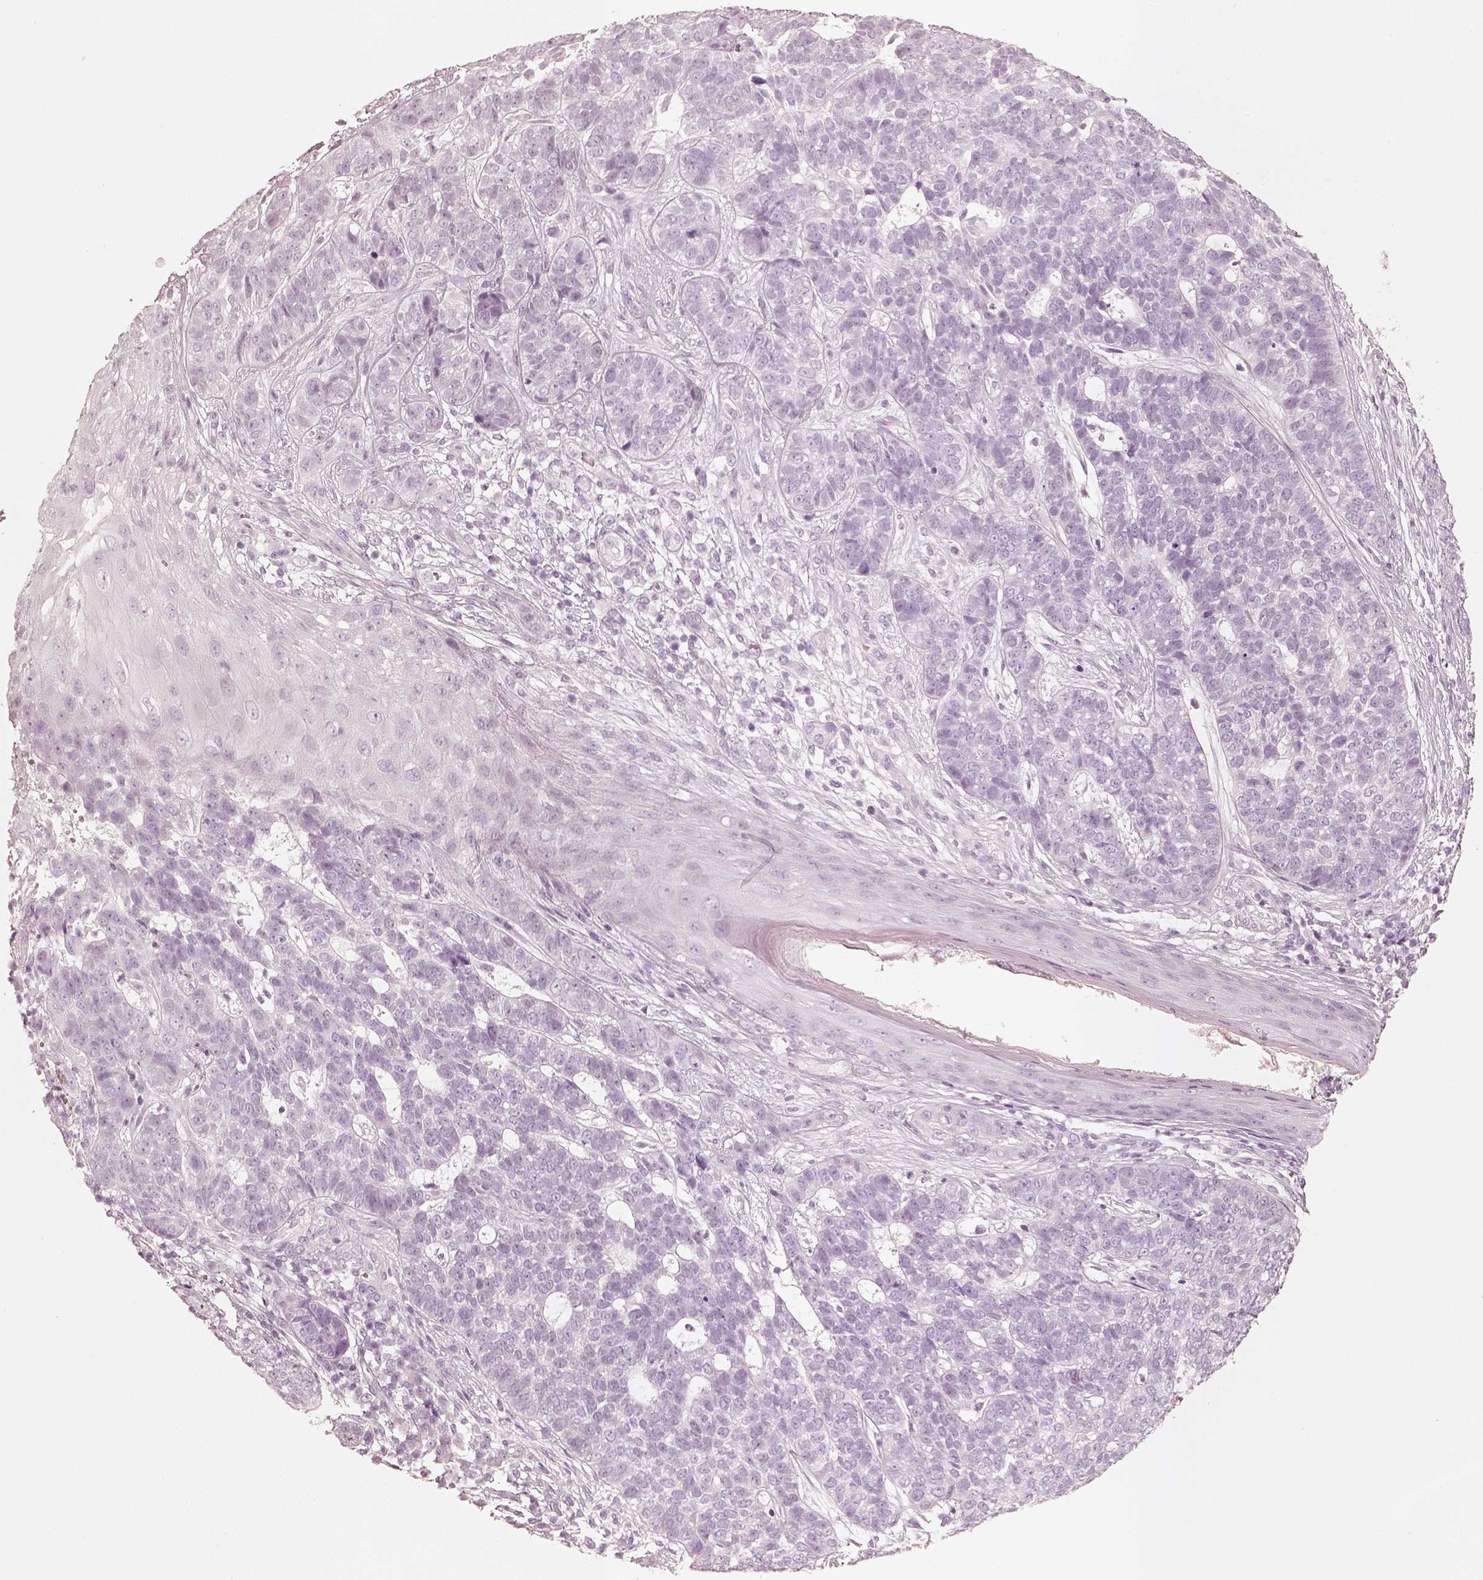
{"staining": {"intensity": "negative", "quantity": "none", "location": "none"}, "tissue": "skin cancer", "cell_type": "Tumor cells", "image_type": "cancer", "snomed": [{"axis": "morphology", "description": "Basal cell carcinoma"}, {"axis": "topography", "description": "Skin"}], "caption": "DAB immunohistochemical staining of skin cancer reveals no significant expression in tumor cells. Brightfield microscopy of immunohistochemistry stained with DAB (3,3'-diaminobenzidine) (brown) and hematoxylin (blue), captured at high magnification.", "gene": "KRT72", "patient": {"sex": "female", "age": 69}}